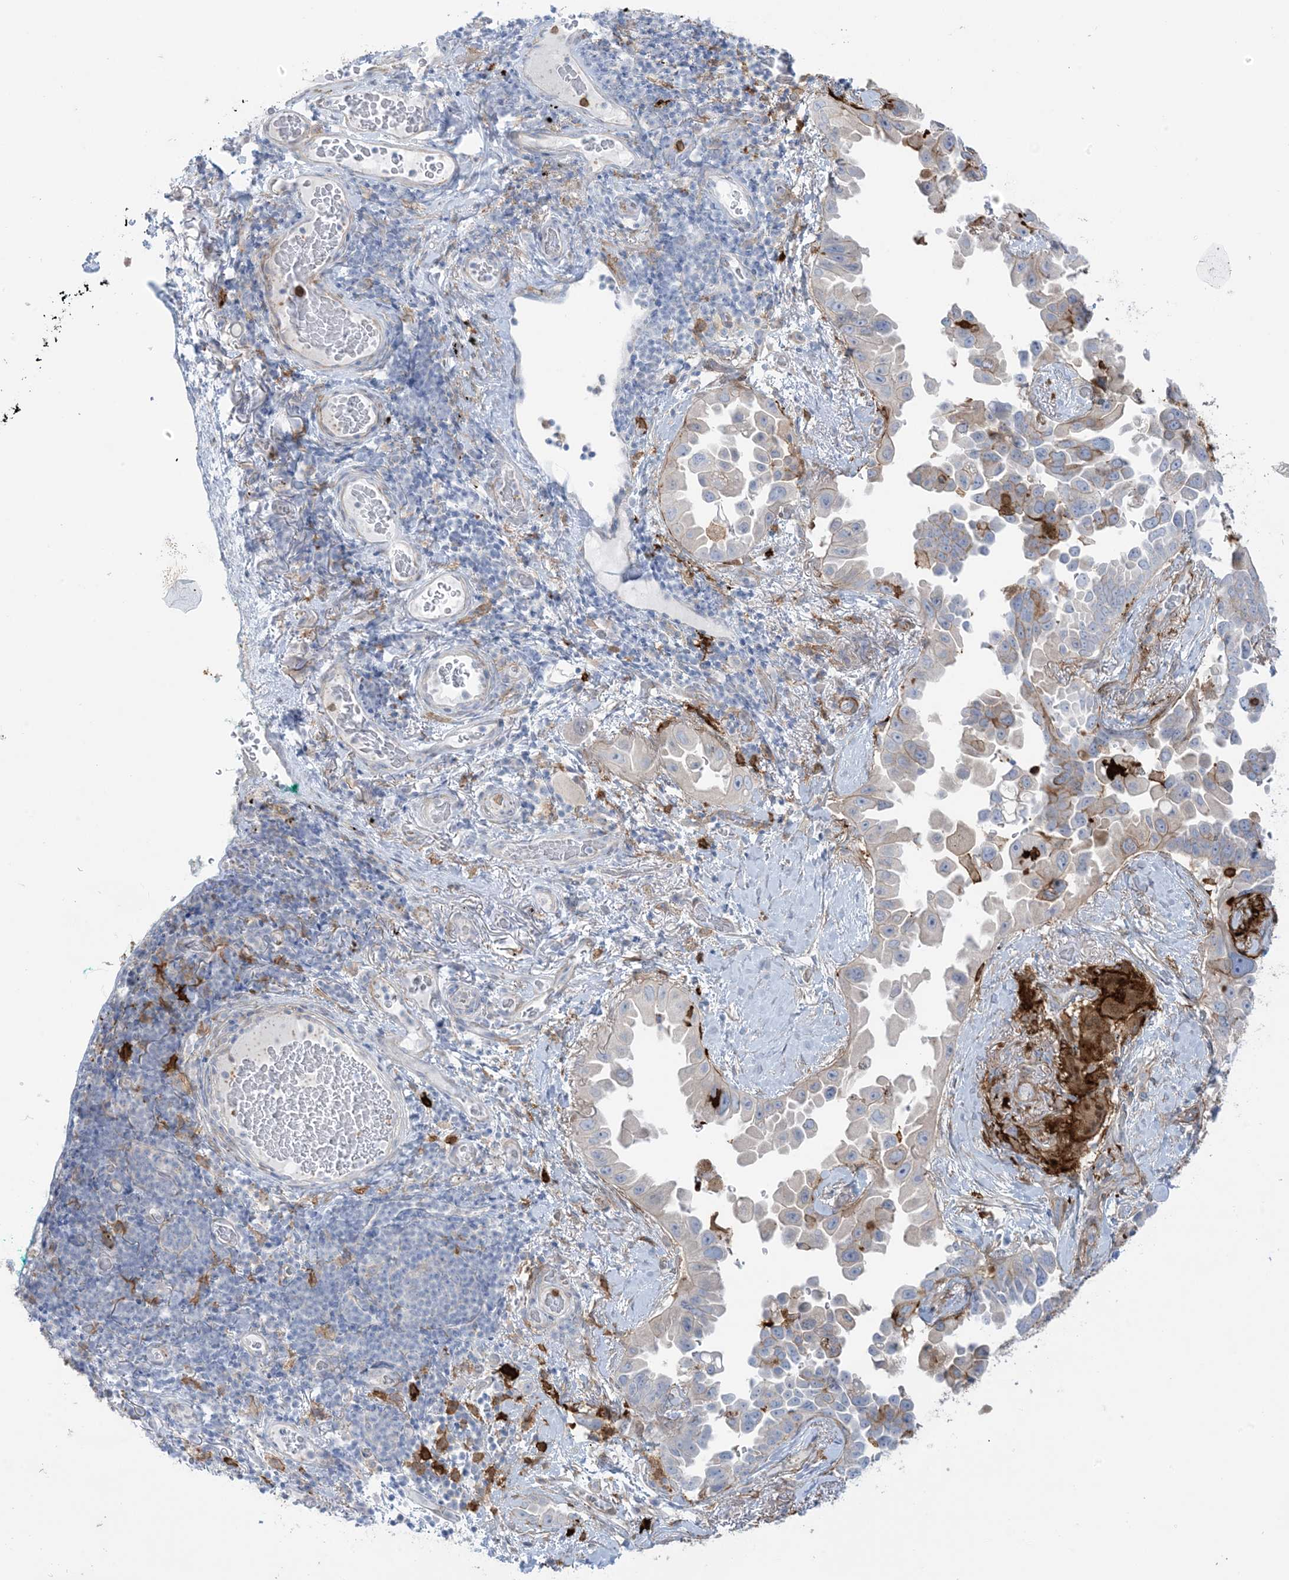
{"staining": {"intensity": "negative", "quantity": "none", "location": "none"}, "tissue": "lung cancer", "cell_type": "Tumor cells", "image_type": "cancer", "snomed": [{"axis": "morphology", "description": "Adenocarcinoma, NOS"}, {"axis": "topography", "description": "Lung"}], "caption": "This is an IHC micrograph of human lung cancer (adenocarcinoma). There is no expression in tumor cells.", "gene": "ICMT", "patient": {"sex": "female", "age": 67}}